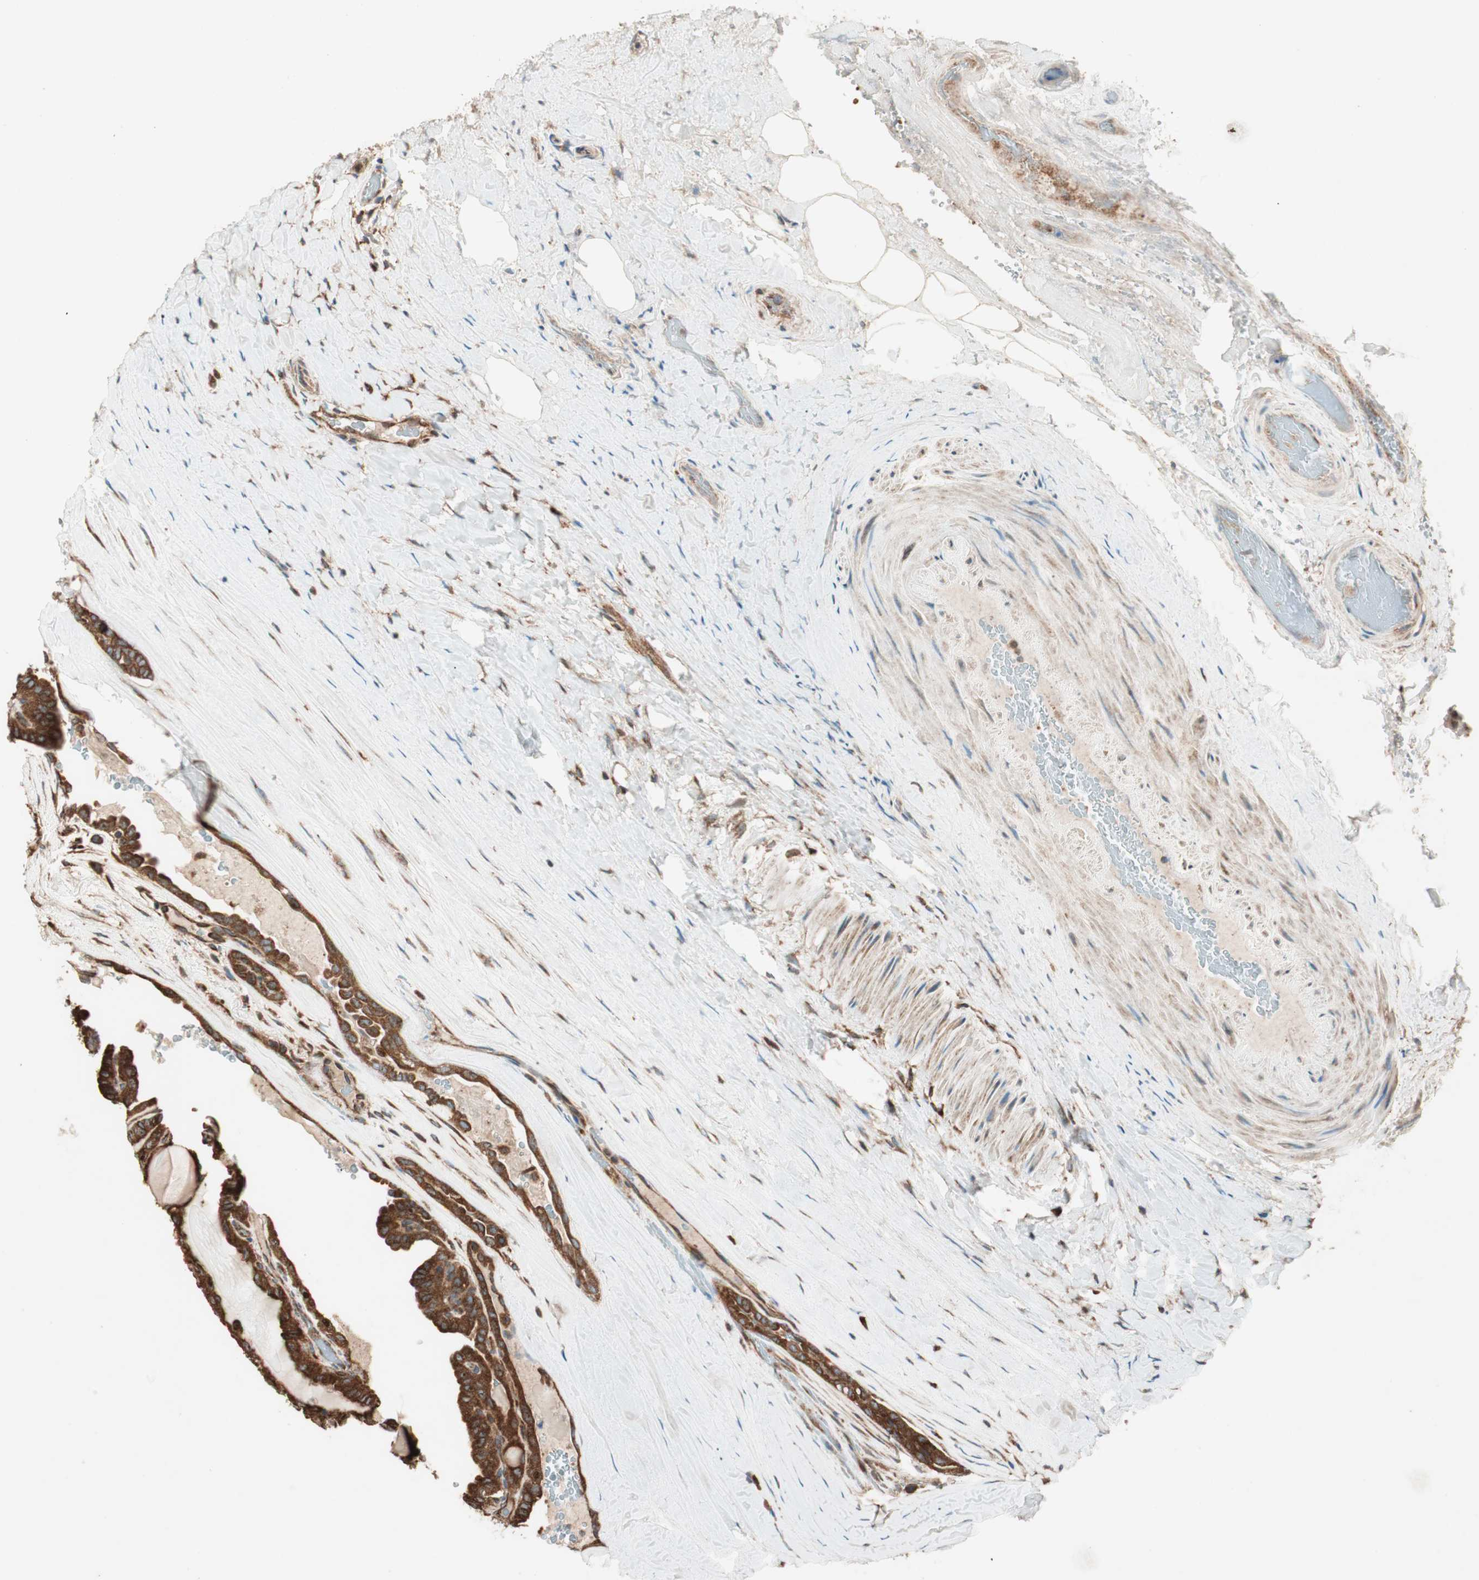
{"staining": {"intensity": "strong", "quantity": ">75%", "location": "cytoplasmic/membranous"}, "tissue": "thyroid cancer", "cell_type": "Tumor cells", "image_type": "cancer", "snomed": [{"axis": "morphology", "description": "Papillary adenocarcinoma, NOS"}, {"axis": "topography", "description": "Thyroid gland"}], "caption": "Papillary adenocarcinoma (thyroid) stained for a protein exhibits strong cytoplasmic/membranous positivity in tumor cells.", "gene": "RAB5A", "patient": {"sex": "male", "age": 77}}